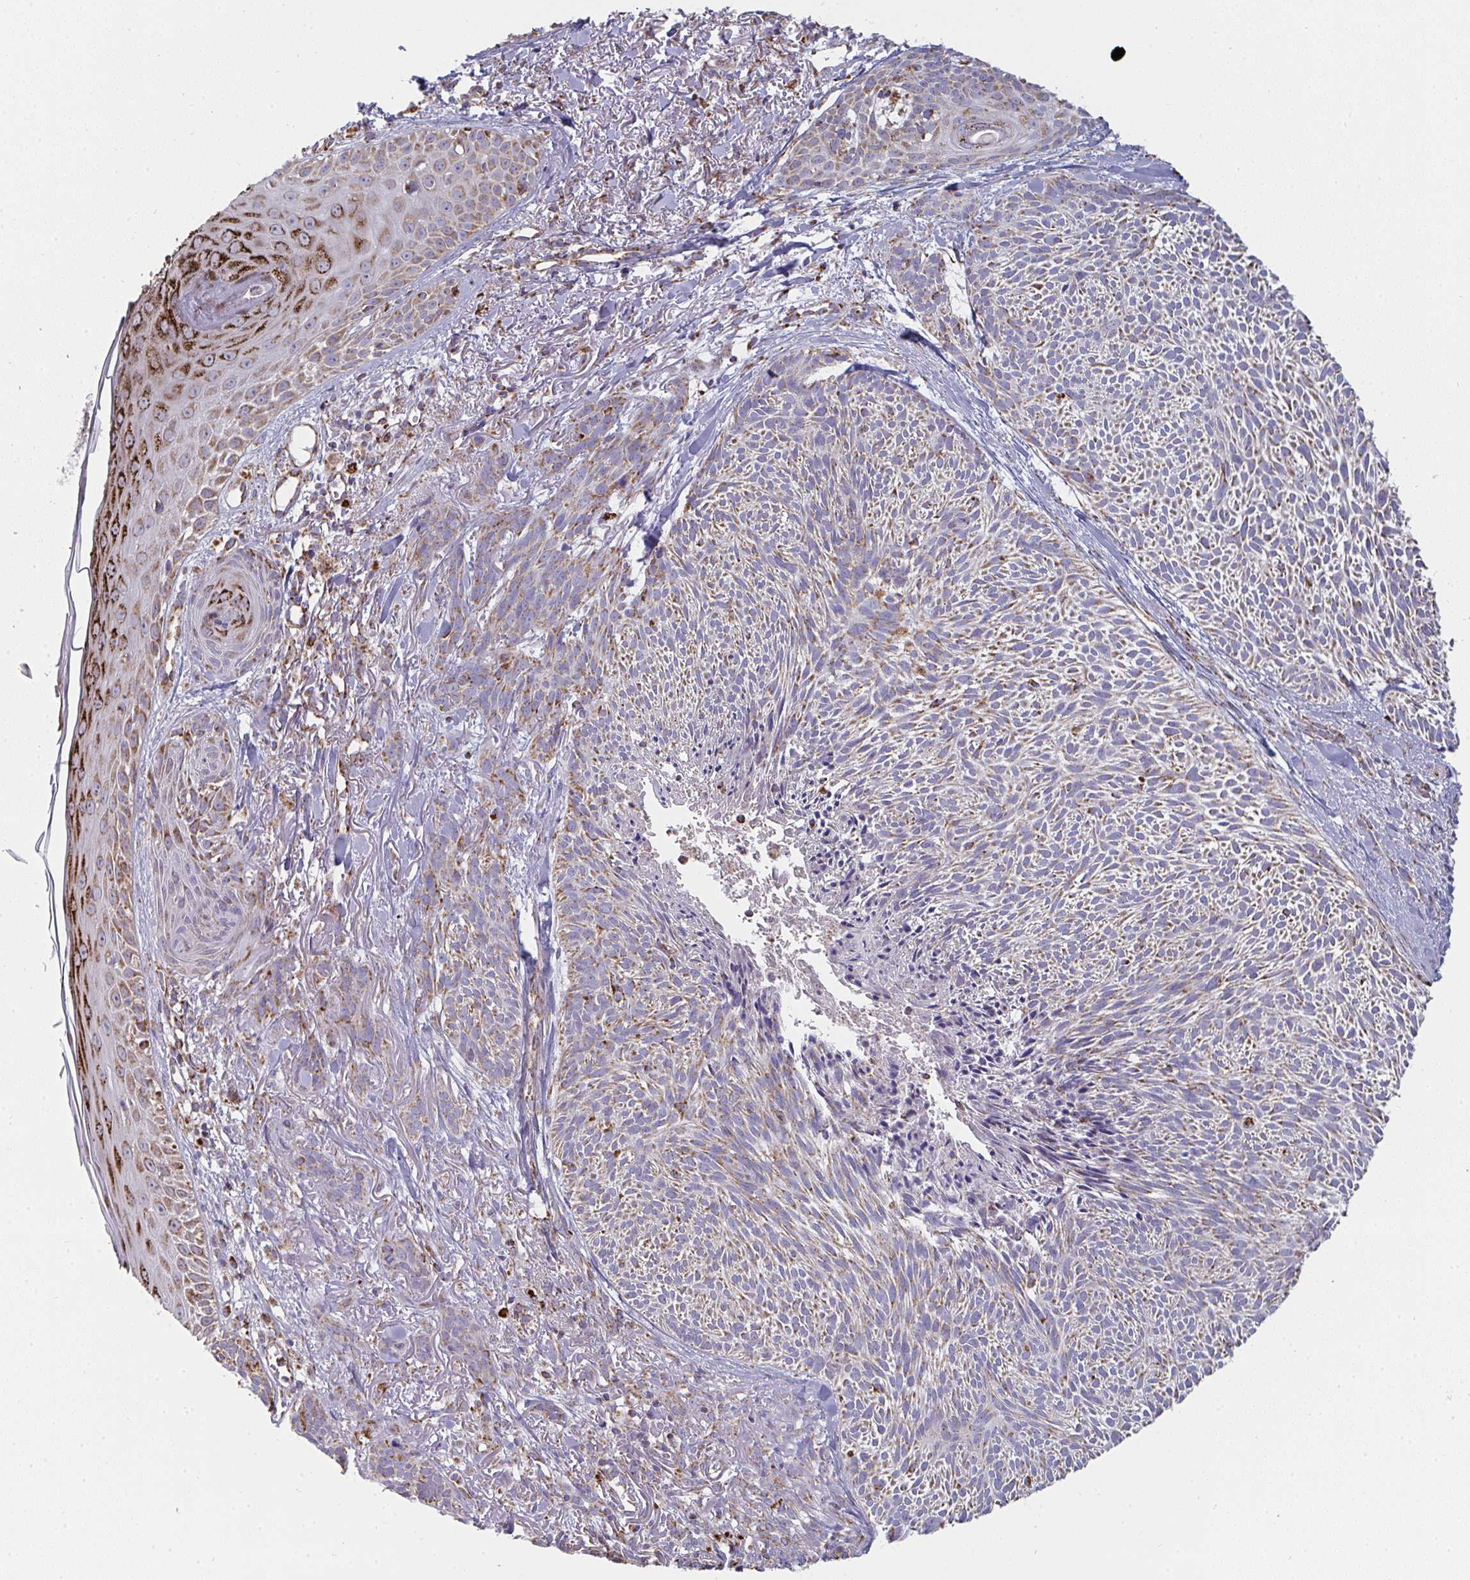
{"staining": {"intensity": "weak", "quantity": "<25%", "location": "cytoplasmic/membranous"}, "tissue": "skin cancer", "cell_type": "Tumor cells", "image_type": "cancer", "snomed": [{"axis": "morphology", "description": "Basal cell carcinoma"}, {"axis": "topography", "description": "Skin"}], "caption": "Basal cell carcinoma (skin) was stained to show a protein in brown. There is no significant staining in tumor cells.", "gene": "FAHD1", "patient": {"sex": "female", "age": 78}}